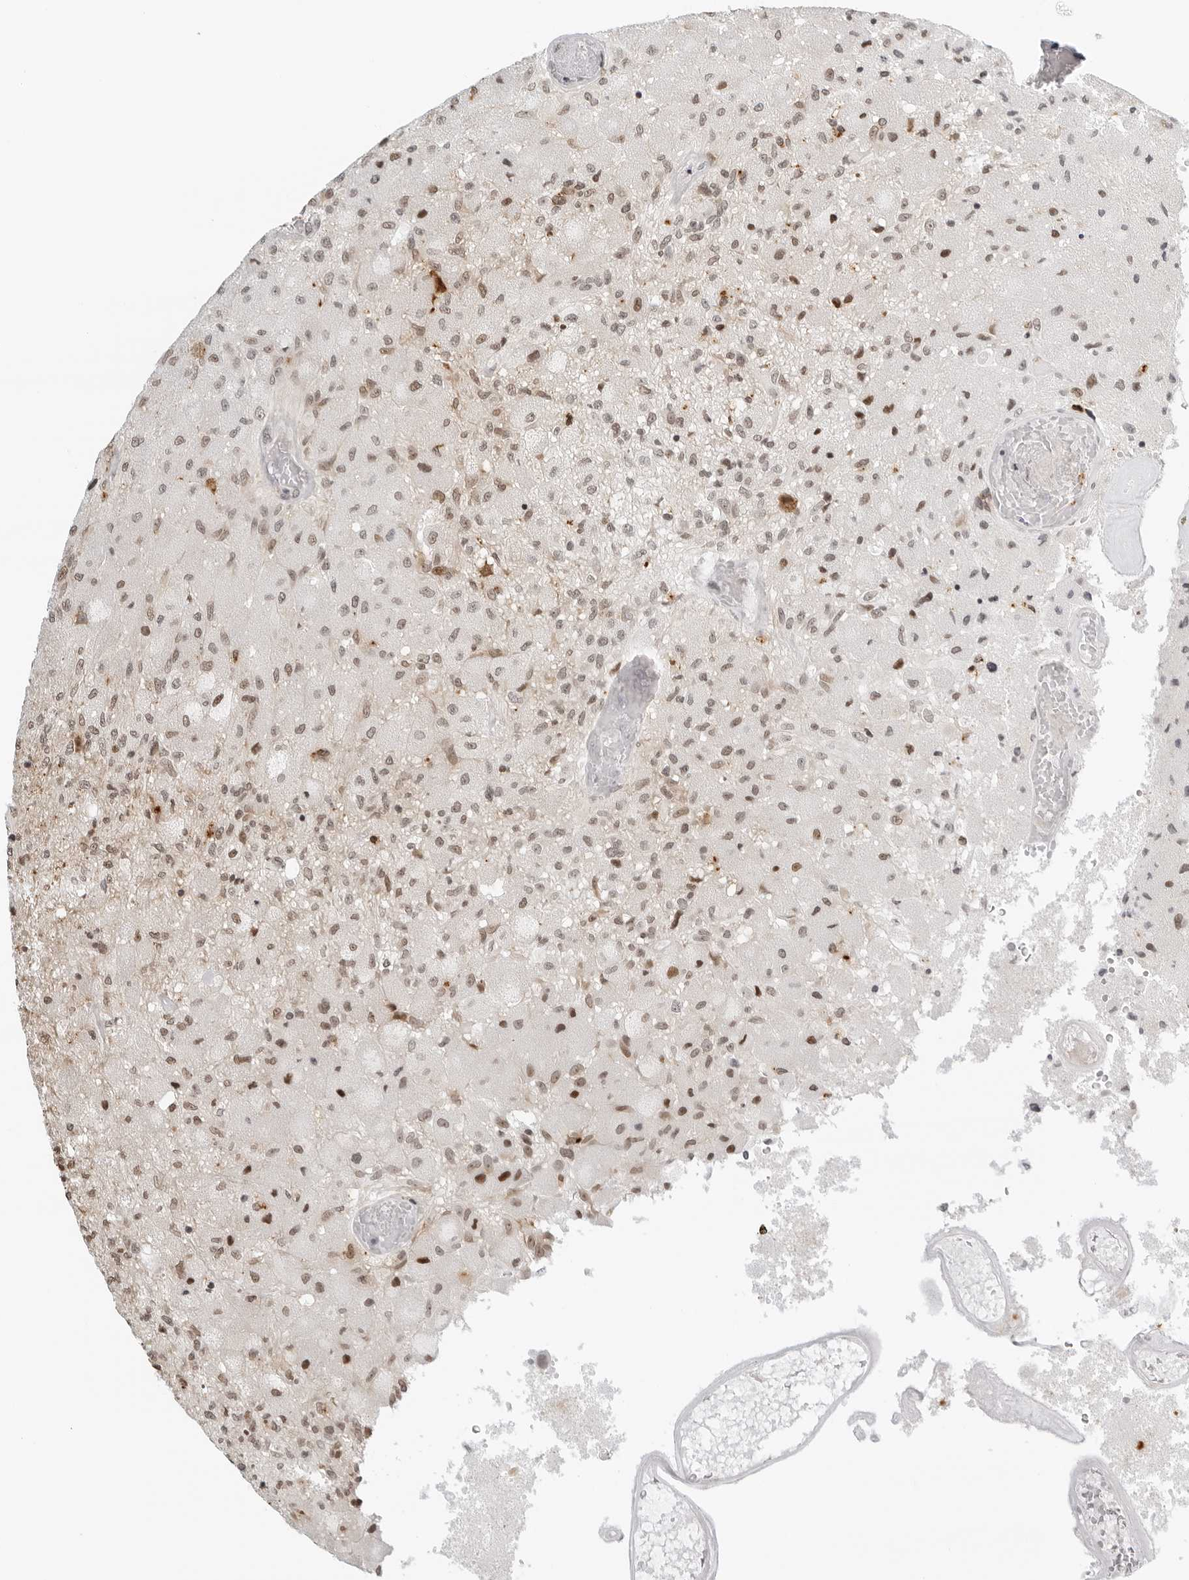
{"staining": {"intensity": "moderate", "quantity": "<25%", "location": "nuclear"}, "tissue": "glioma", "cell_type": "Tumor cells", "image_type": "cancer", "snomed": [{"axis": "morphology", "description": "Normal tissue, NOS"}, {"axis": "morphology", "description": "Glioma, malignant, High grade"}, {"axis": "topography", "description": "Cerebral cortex"}], "caption": "Protein staining of glioma tissue exhibits moderate nuclear staining in approximately <25% of tumor cells. (Brightfield microscopy of DAB IHC at high magnification).", "gene": "MSH6", "patient": {"sex": "male", "age": 77}}